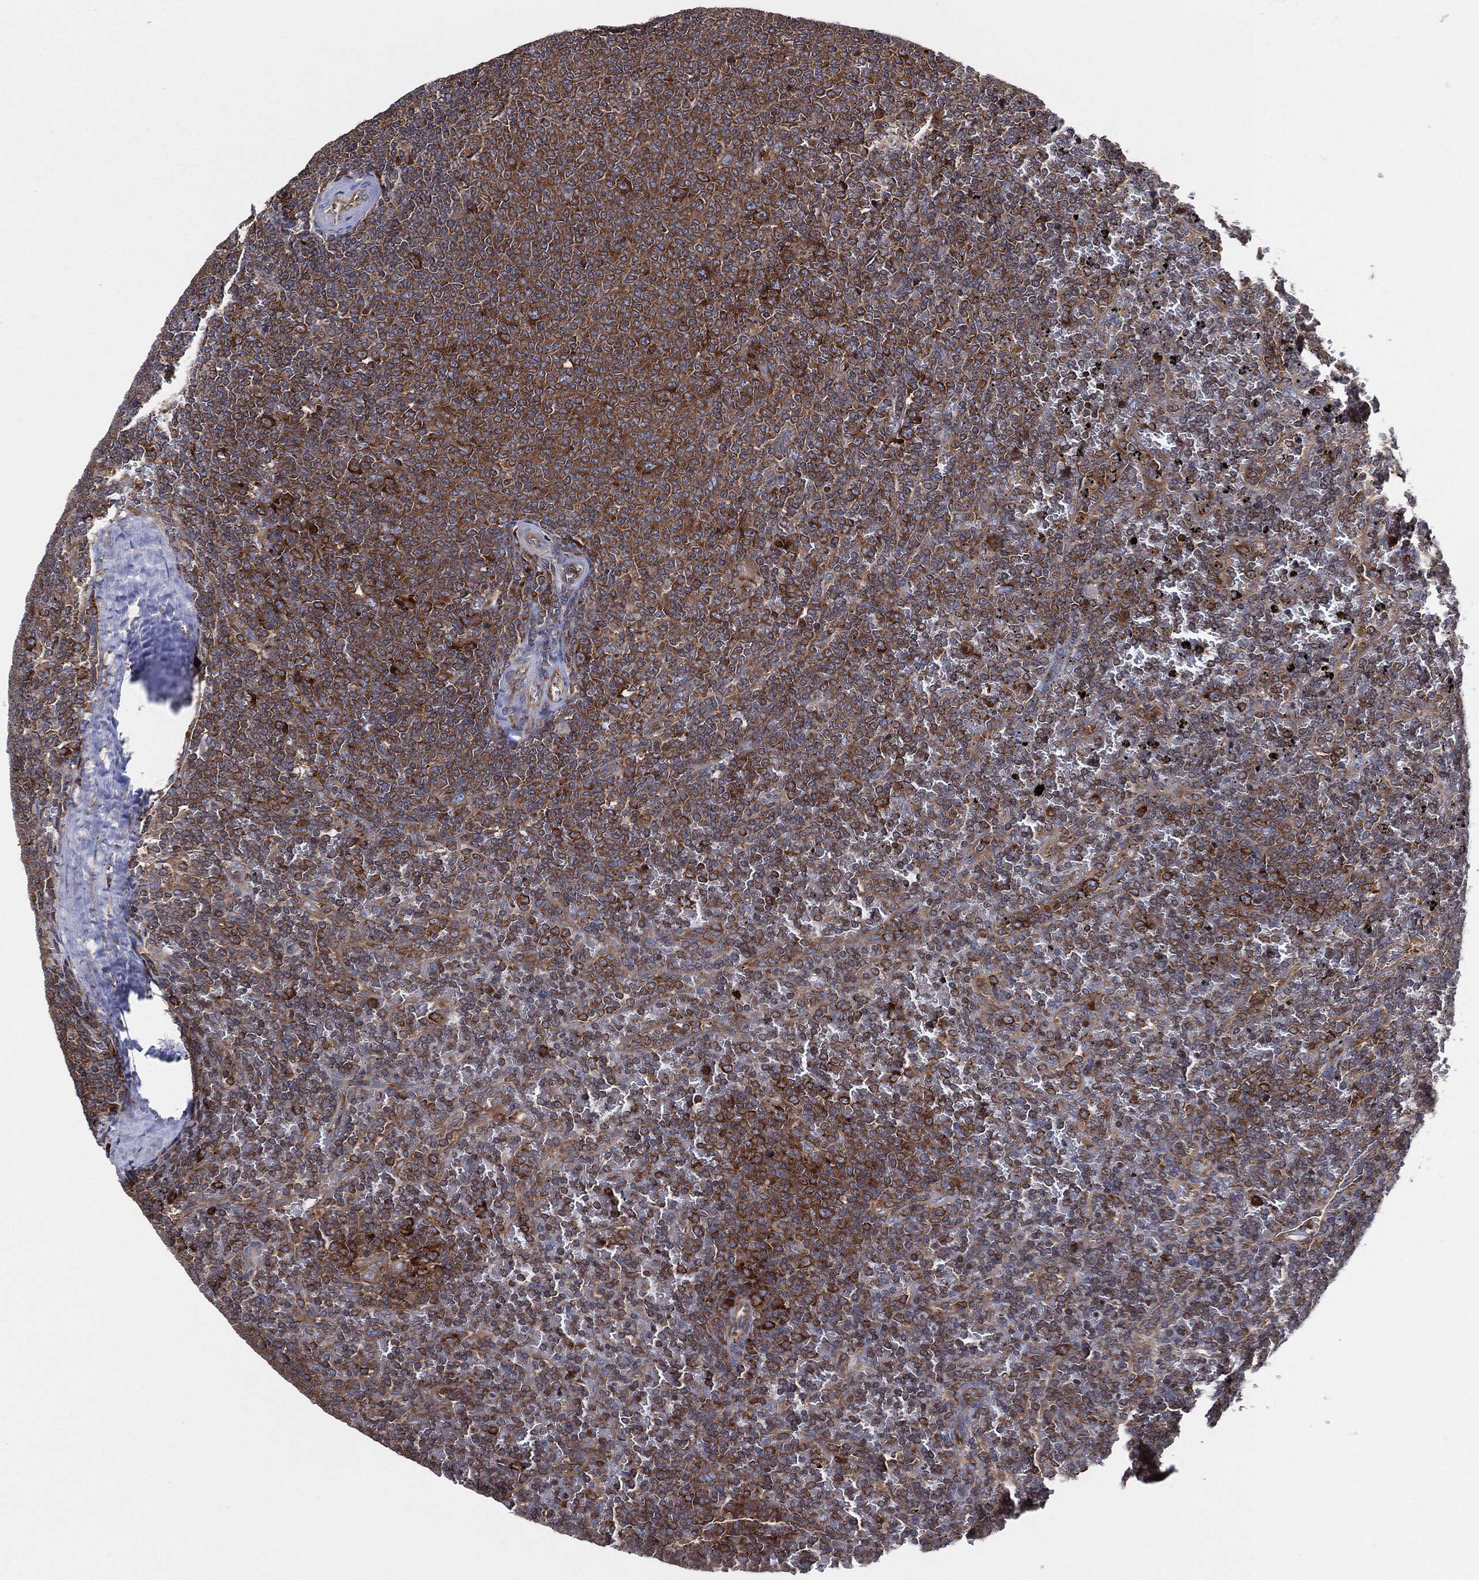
{"staining": {"intensity": "moderate", "quantity": ">75%", "location": "cytoplasmic/membranous"}, "tissue": "lymphoma", "cell_type": "Tumor cells", "image_type": "cancer", "snomed": [{"axis": "morphology", "description": "Malignant lymphoma, non-Hodgkin's type, Low grade"}, {"axis": "topography", "description": "Spleen"}], "caption": "High-power microscopy captured an immunohistochemistry image of low-grade malignant lymphoma, non-Hodgkin's type, revealing moderate cytoplasmic/membranous positivity in about >75% of tumor cells. Immunohistochemistry (ihc) stains the protein of interest in brown and the nuclei are stained blue.", "gene": "EIF2S2", "patient": {"sex": "female", "age": 77}}